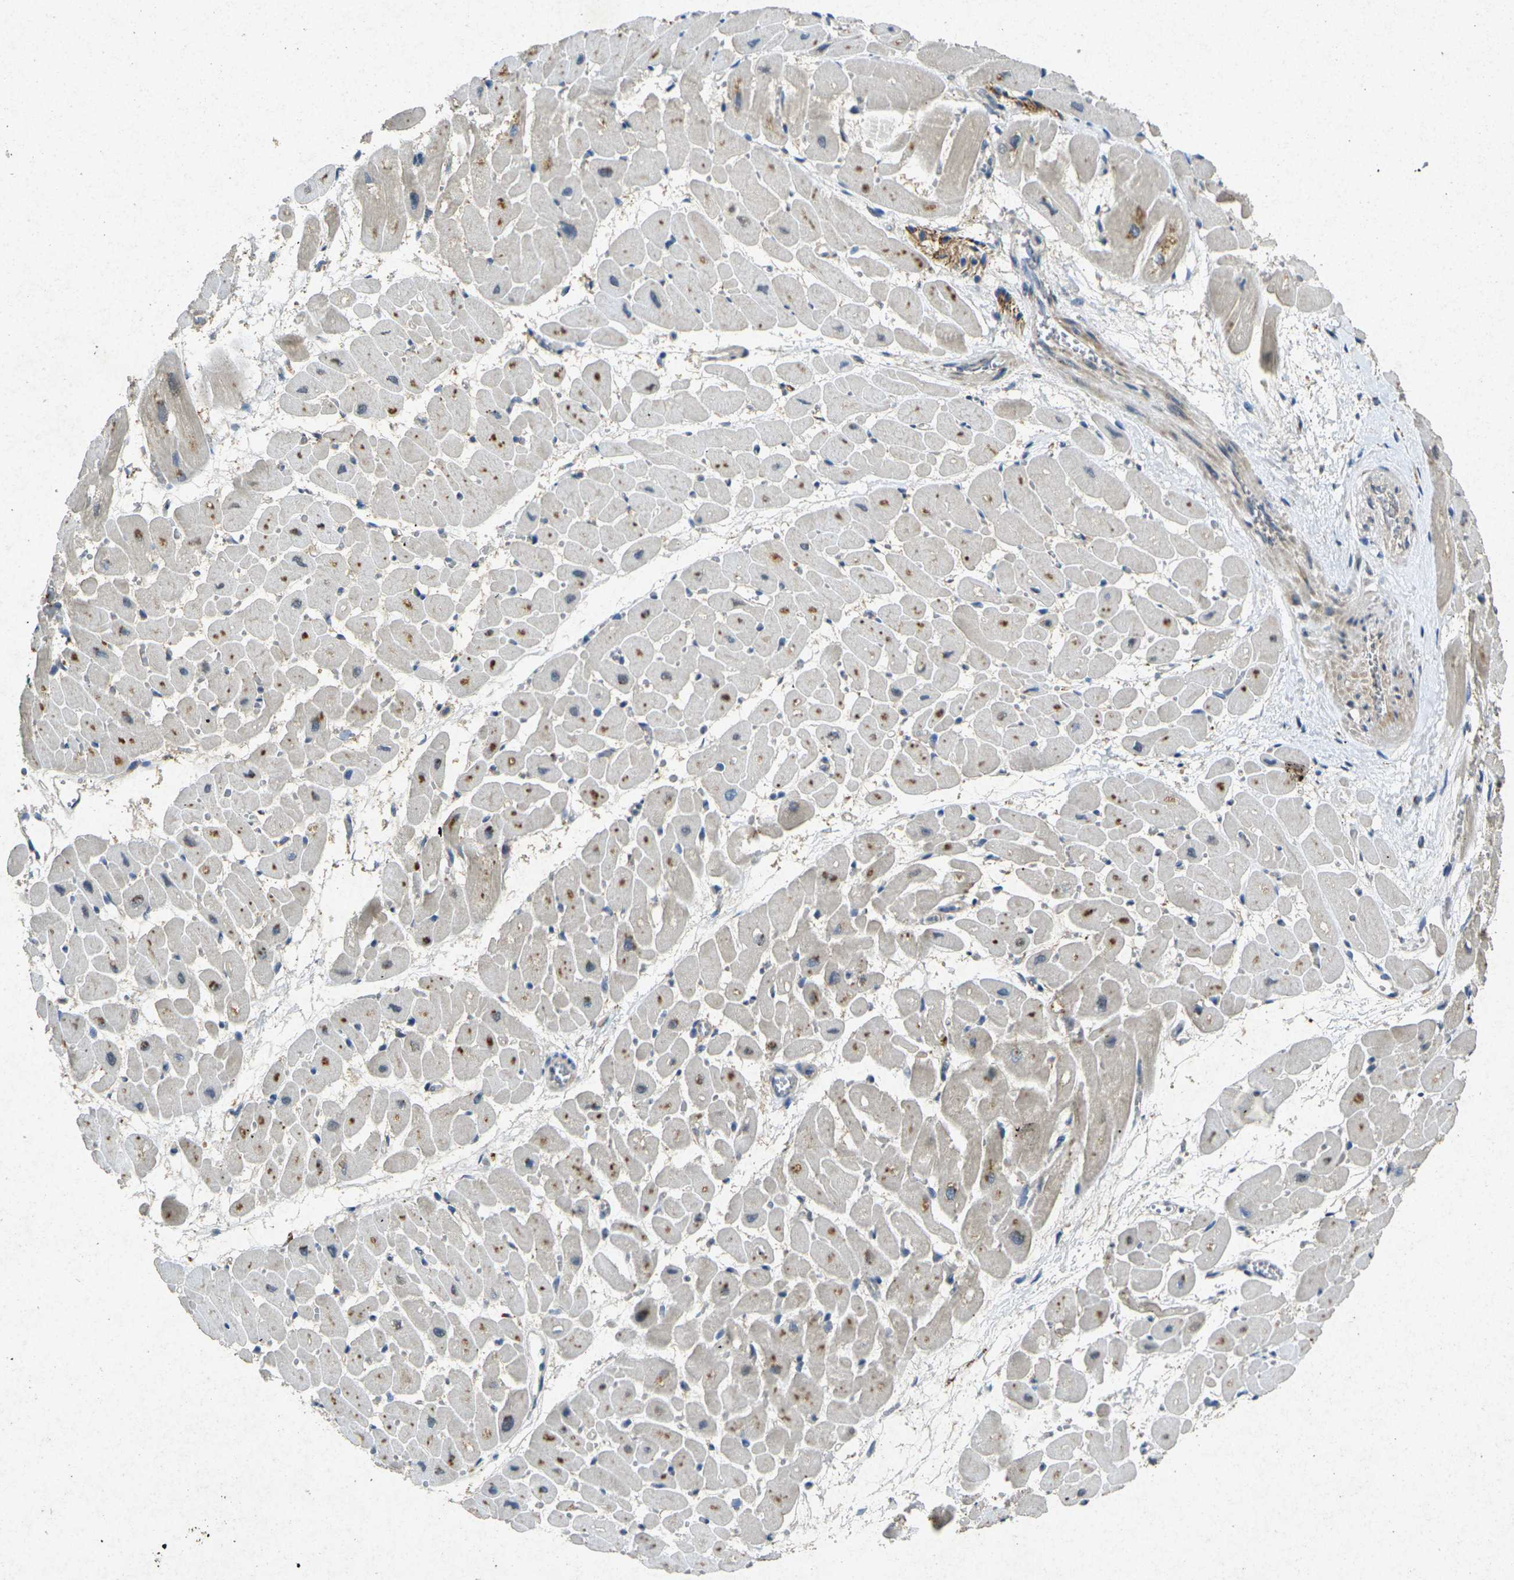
{"staining": {"intensity": "strong", "quantity": "25%-75%", "location": "cytoplasmic/membranous"}, "tissue": "heart muscle", "cell_type": "Cardiomyocytes", "image_type": "normal", "snomed": [{"axis": "morphology", "description": "Normal tissue, NOS"}, {"axis": "topography", "description": "Heart"}], "caption": "Heart muscle stained for a protein (brown) displays strong cytoplasmic/membranous positive staining in about 25%-75% of cardiomyocytes.", "gene": "RGMA", "patient": {"sex": "male", "age": 45}}